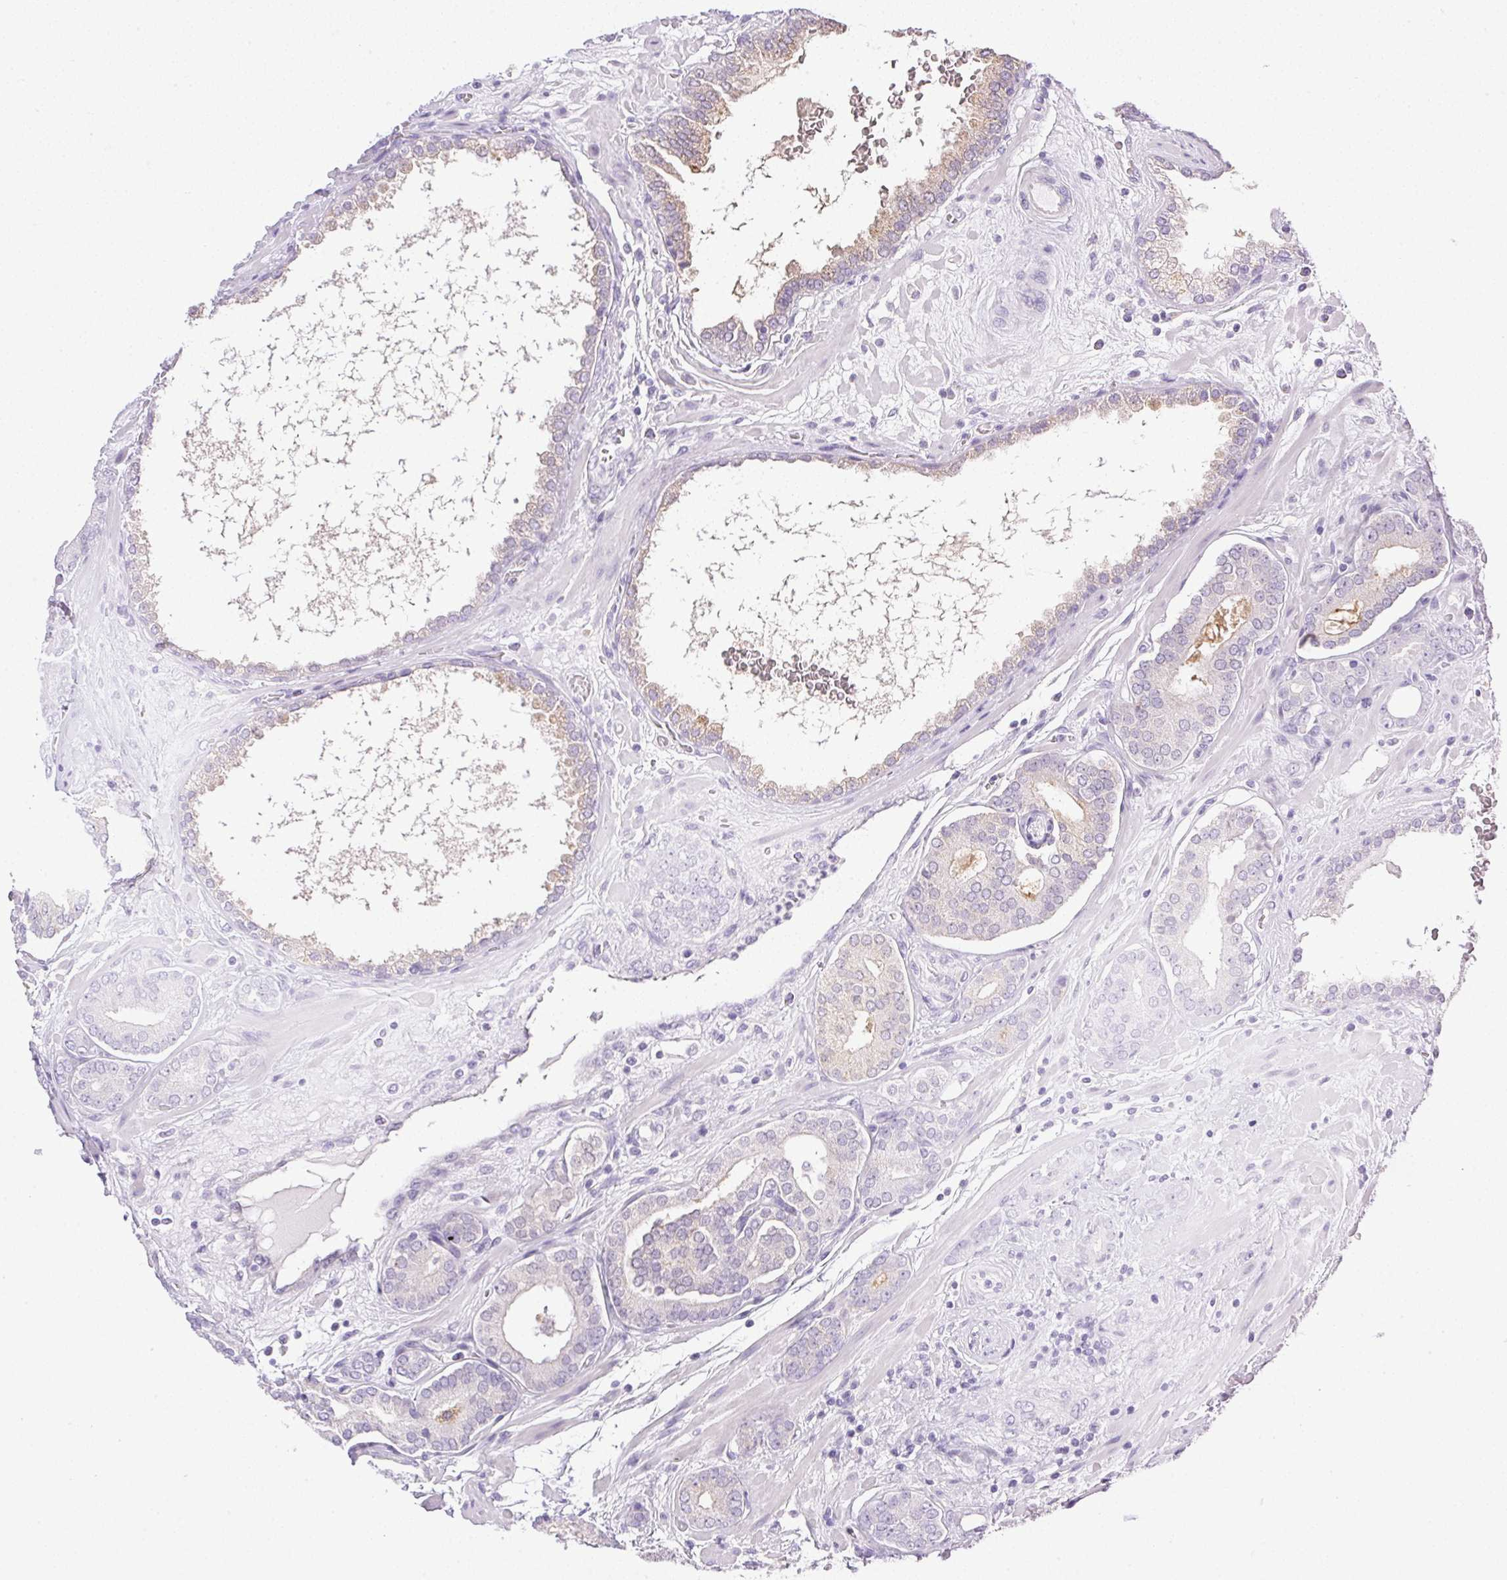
{"staining": {"intensity": "weak", "quantity": "<25%", "location": "cytoplasmic/membranous"}, "tissue": "prostate cancer", "cell_type": "Tumor cells", "image_type": "cancer", "snomed": [{"axis": "morphology", "description": "Adenocarcinoma, High grade"}, {"axis": "topography", "description": "Prostate"}], "caption": "Immunohistochemistry (IHC) image of neoplastic tissue: prostate cancer (high-grade adenocarcinoma) stained with DAB reveals no significant protein positivity in tumor cells.", "gene": "ATP6V0A4", "patient": {"sex": "male", "age": 66}}